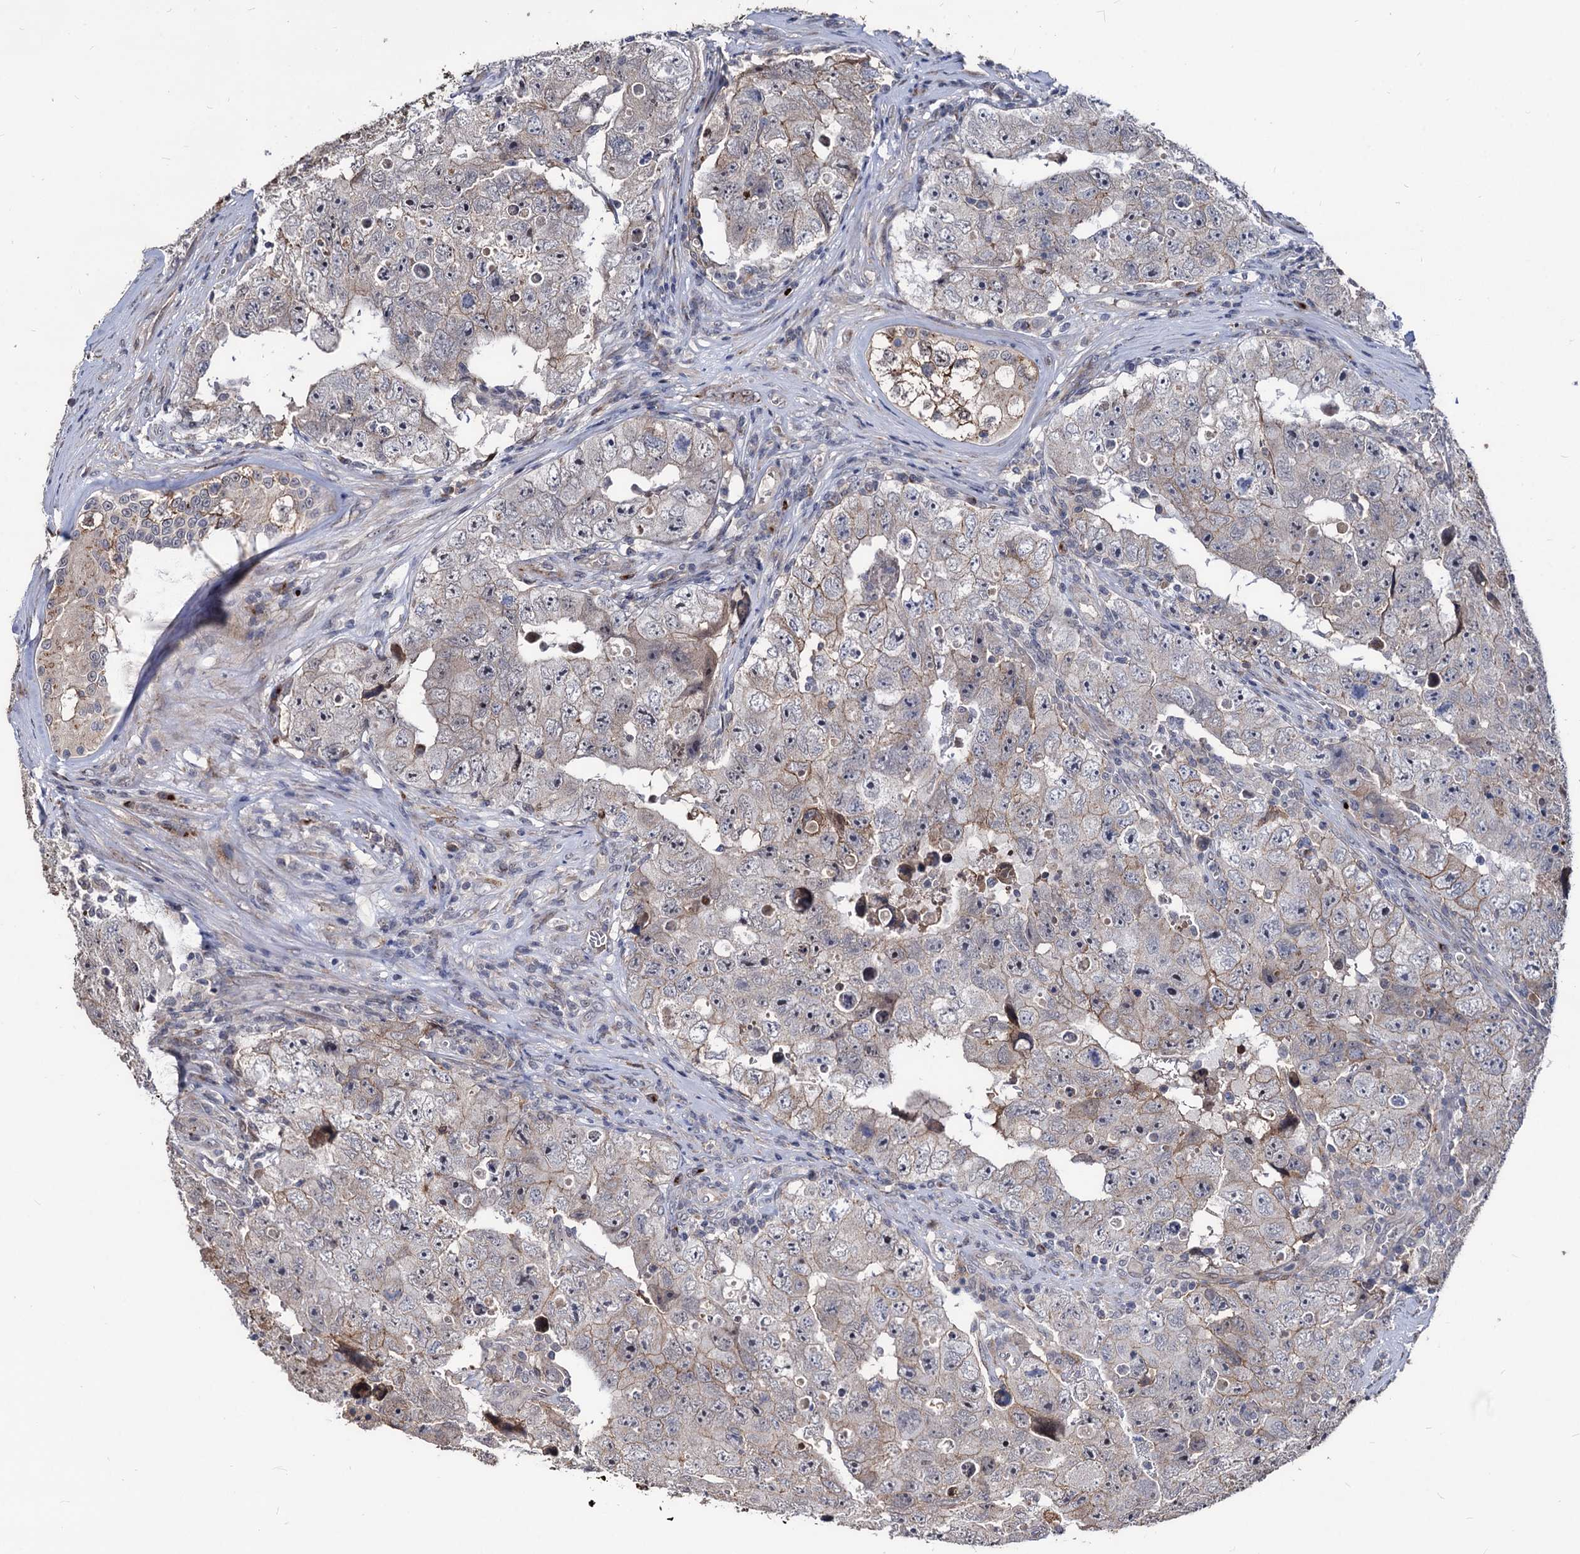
{"staining": {"intensity": "weak", "quantity": "<25%", "location": "cytoplasmic/membranous"}, "tissue": "testis cancer", "cell_type": "Tumor cells", "image_type": "cancer", "snomed": [{"axis": "morphology", "description": "Carcinoma, Embryonal, NOS"}, {"axis": "topography", "description": "Testis"}], "caption": "A high-resolution micrograph shows immunohistochemistry (IHC) staining of testis cancer, which displays no significant positivity in tumor cells.", "gene": "SMAGP", "patient": {"sex": "male", "age": 17}}